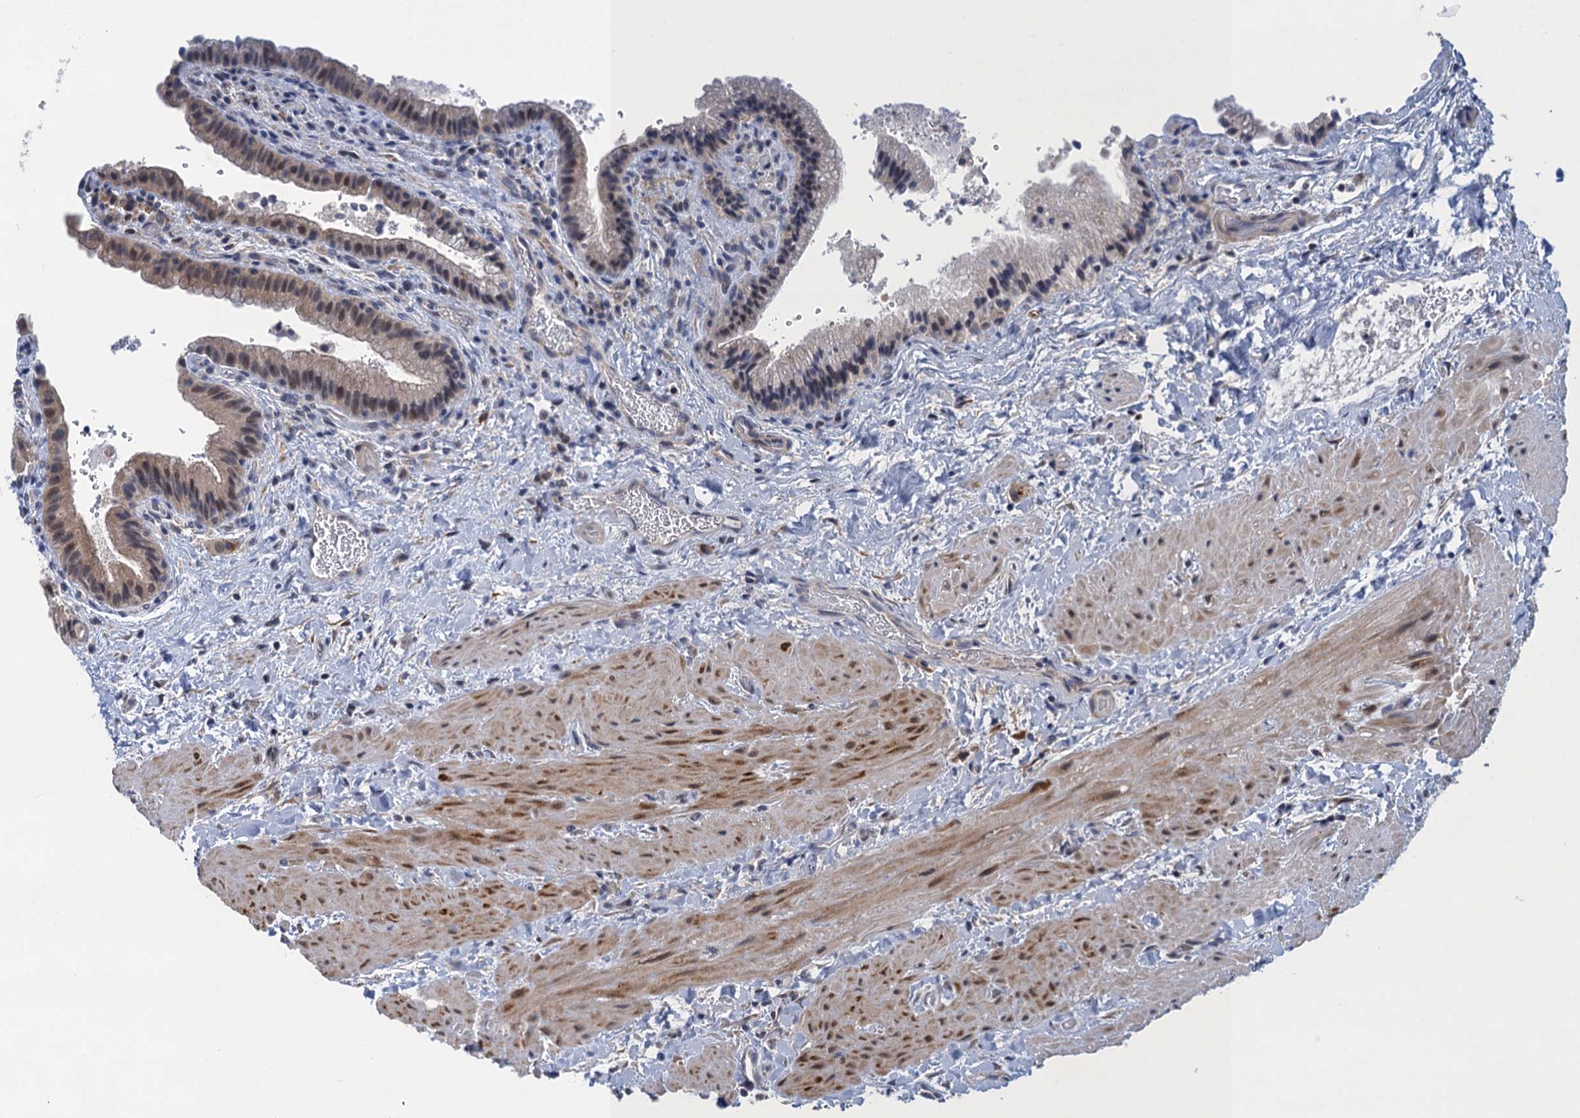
{"staining": {"intensity": "weak", "quantity": "25%-75%", "location": "cytoplasmic/membranous"}, "tissue": "gallbladder", "cell_type": "Glandular cells", "image_type": "normal", "snomed": [{"axis": "morphology", "description": "Normal tissue, NOS"}, {"axis": "topography", "description": "Gallbladder"}], "caption": "DAB immunohistochemical staining of unremarkable gallbladder displays weak cytoplasmic/membranous protein staining in approximately 25%-75% of glandular cells. The staining was performed using DAB, with brown indicating positive protein expression. Nuclei are stained blue with hematoxylin.", "gene": "MRFAP1", "patient": {"sex": "male", "age": 24}}